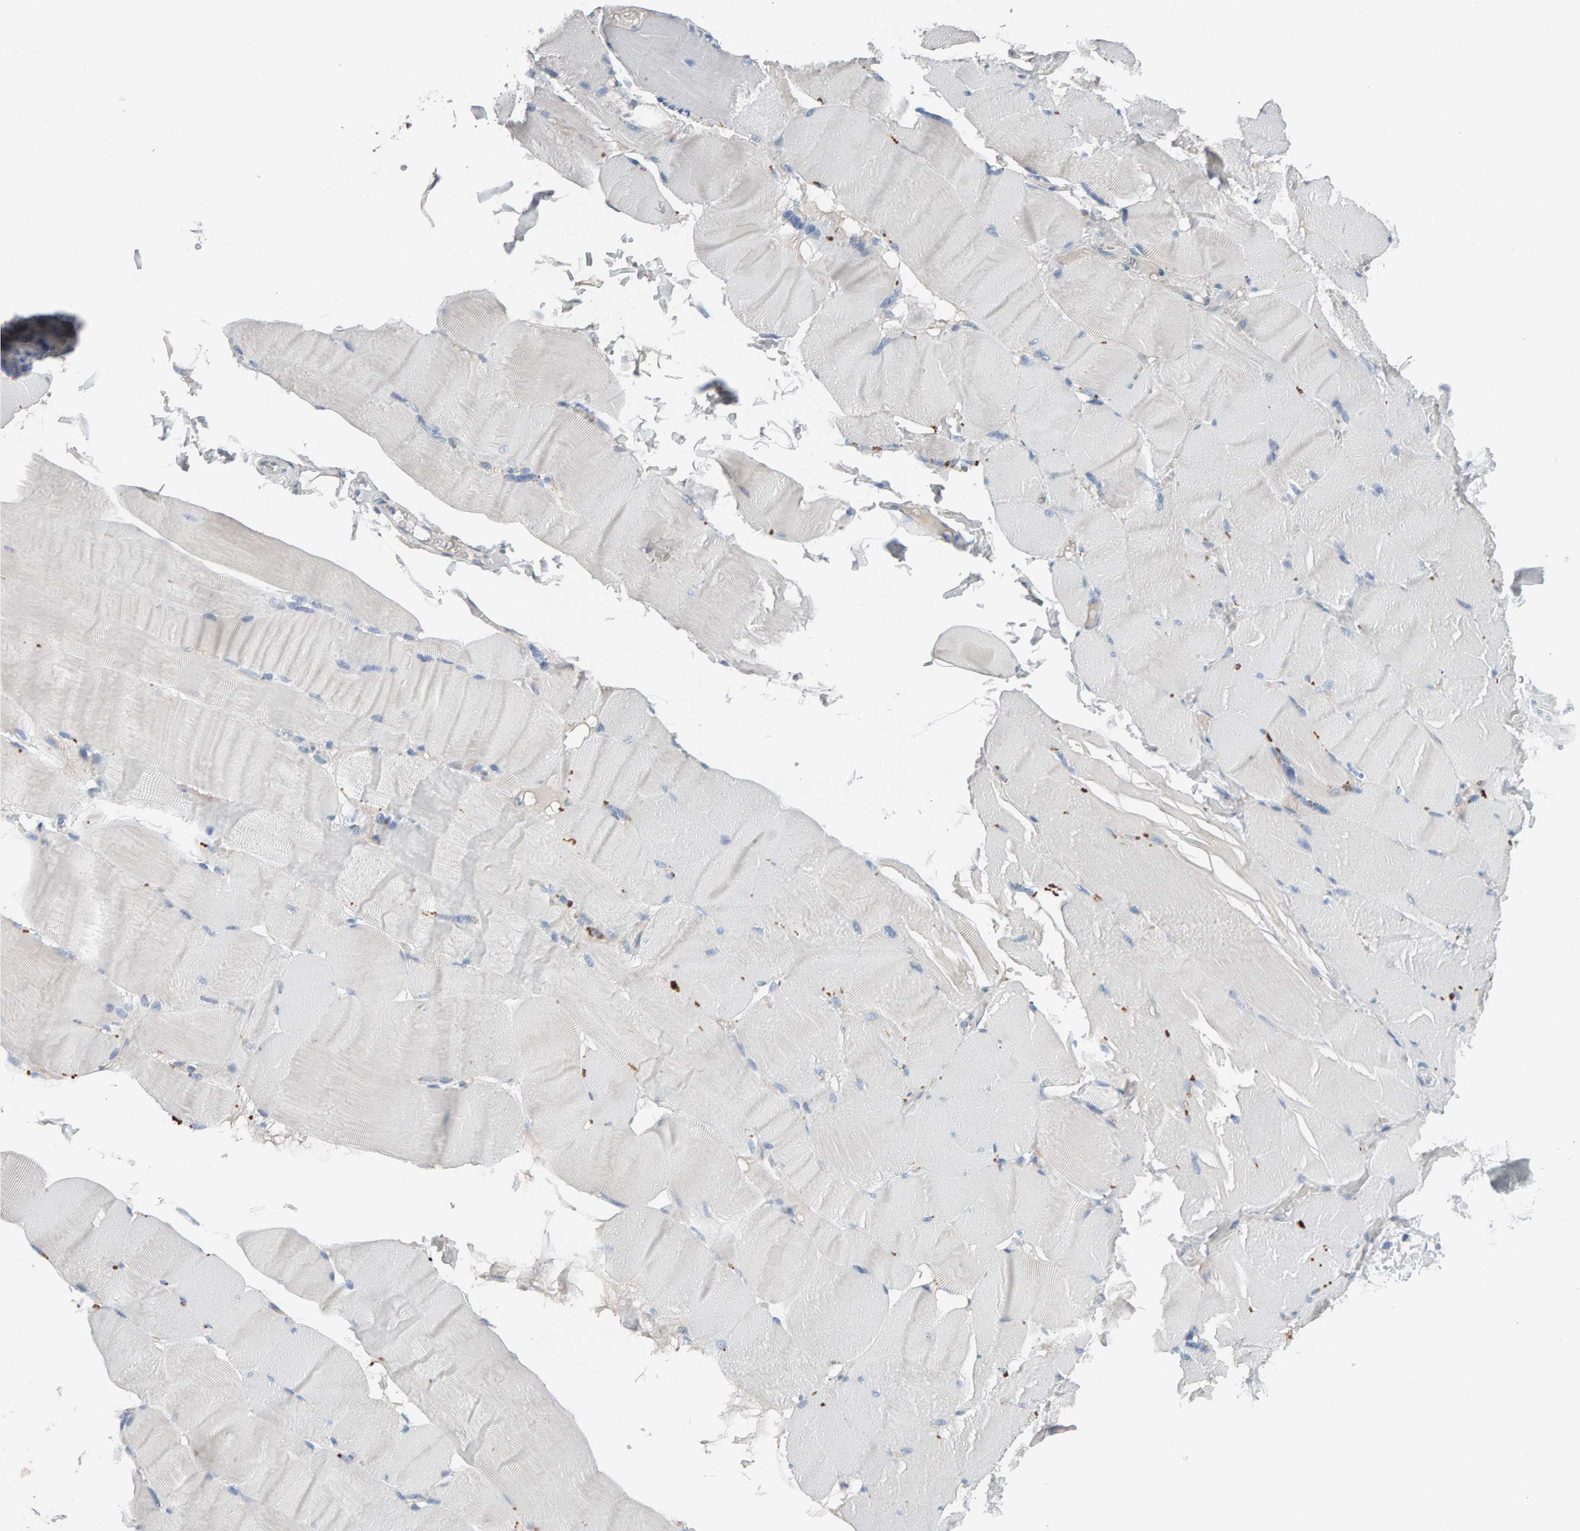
{"staining": {"intensity": "negative", "quantity": "none", "location": "none"}, "tissue": "skeletal muscle", "cell_type": "Myocytes", "image_type": "normal", "snomed": [{"axis": "morphology", "description": "Normal tissue, NOS"}, {"axis": "topography", "description": "Skin"}, {"axis": "topography", "description": "Skeletal muscle"}], "caption": "DAB (3,3'-diaminobenzidine) immunohistochemical staining of normal skeletal muscle exhibits no significant expression in myocytes. The staining was performed using DAB to visualize the protein expression in brown, while the nuclei were stained in blue with hematoxylin (Magnification: 20x).", "gene": "FYN", "patient": {"sex": "male", "age": 83}}